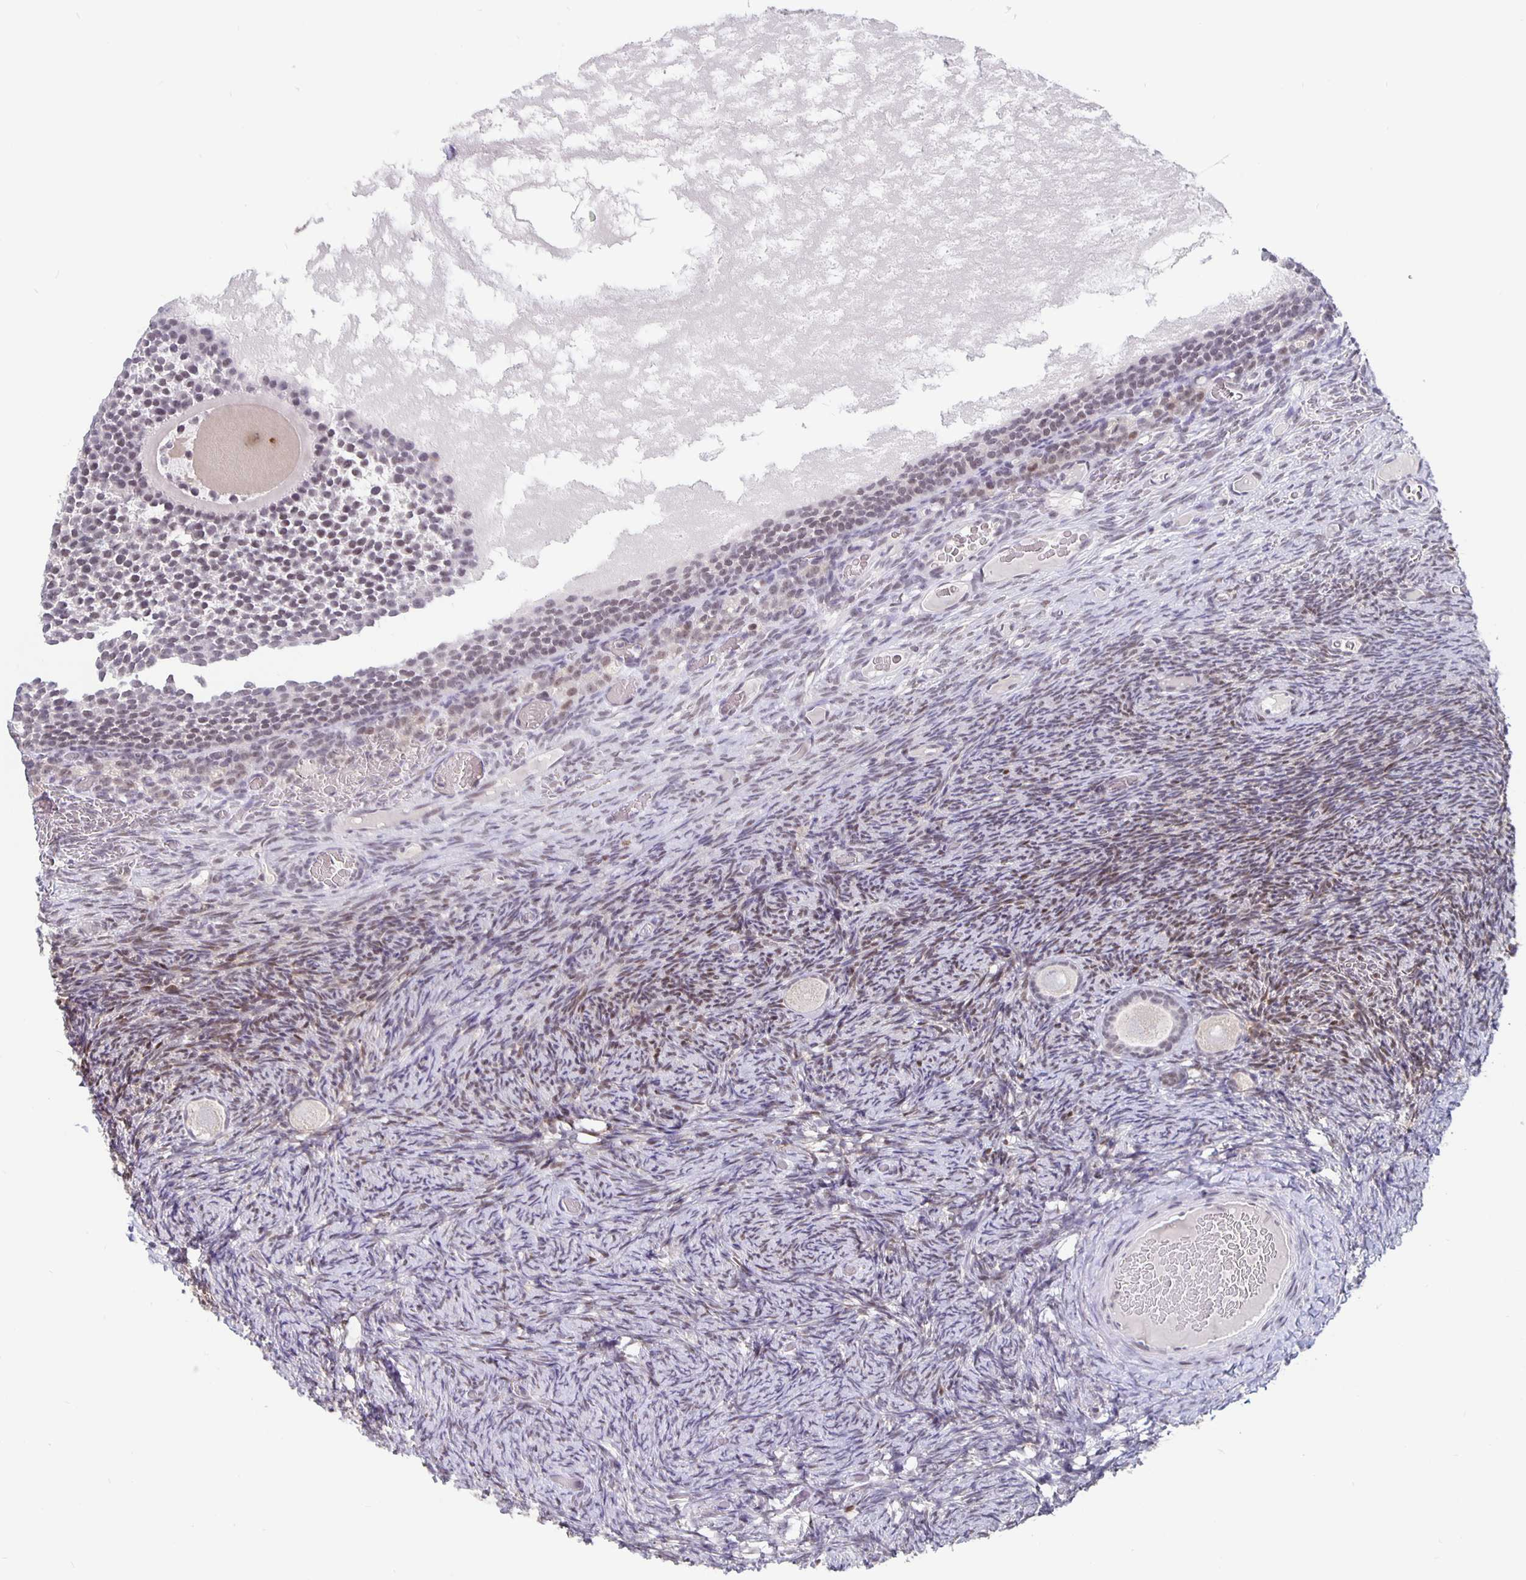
{"staining": {"intensity": "weak", "quantity": "<25%", "location": "nuclear"}, "tissue": "ovary", "cell_type": "Follicle cells", "image_type": "normal", "snomed": [{"axis": "morphology", "description": "Normal tissue, NOS"}, {"axis": "topography", "description": "Ovary"}], "caption": "Ovary was stained to show a protein in brown. There is no significant staining in follicle cells. (DAB IHC with hematoxylin counter stain).", "gene": "ZNF691", "patient": {"sex": "female", "age": 34}}